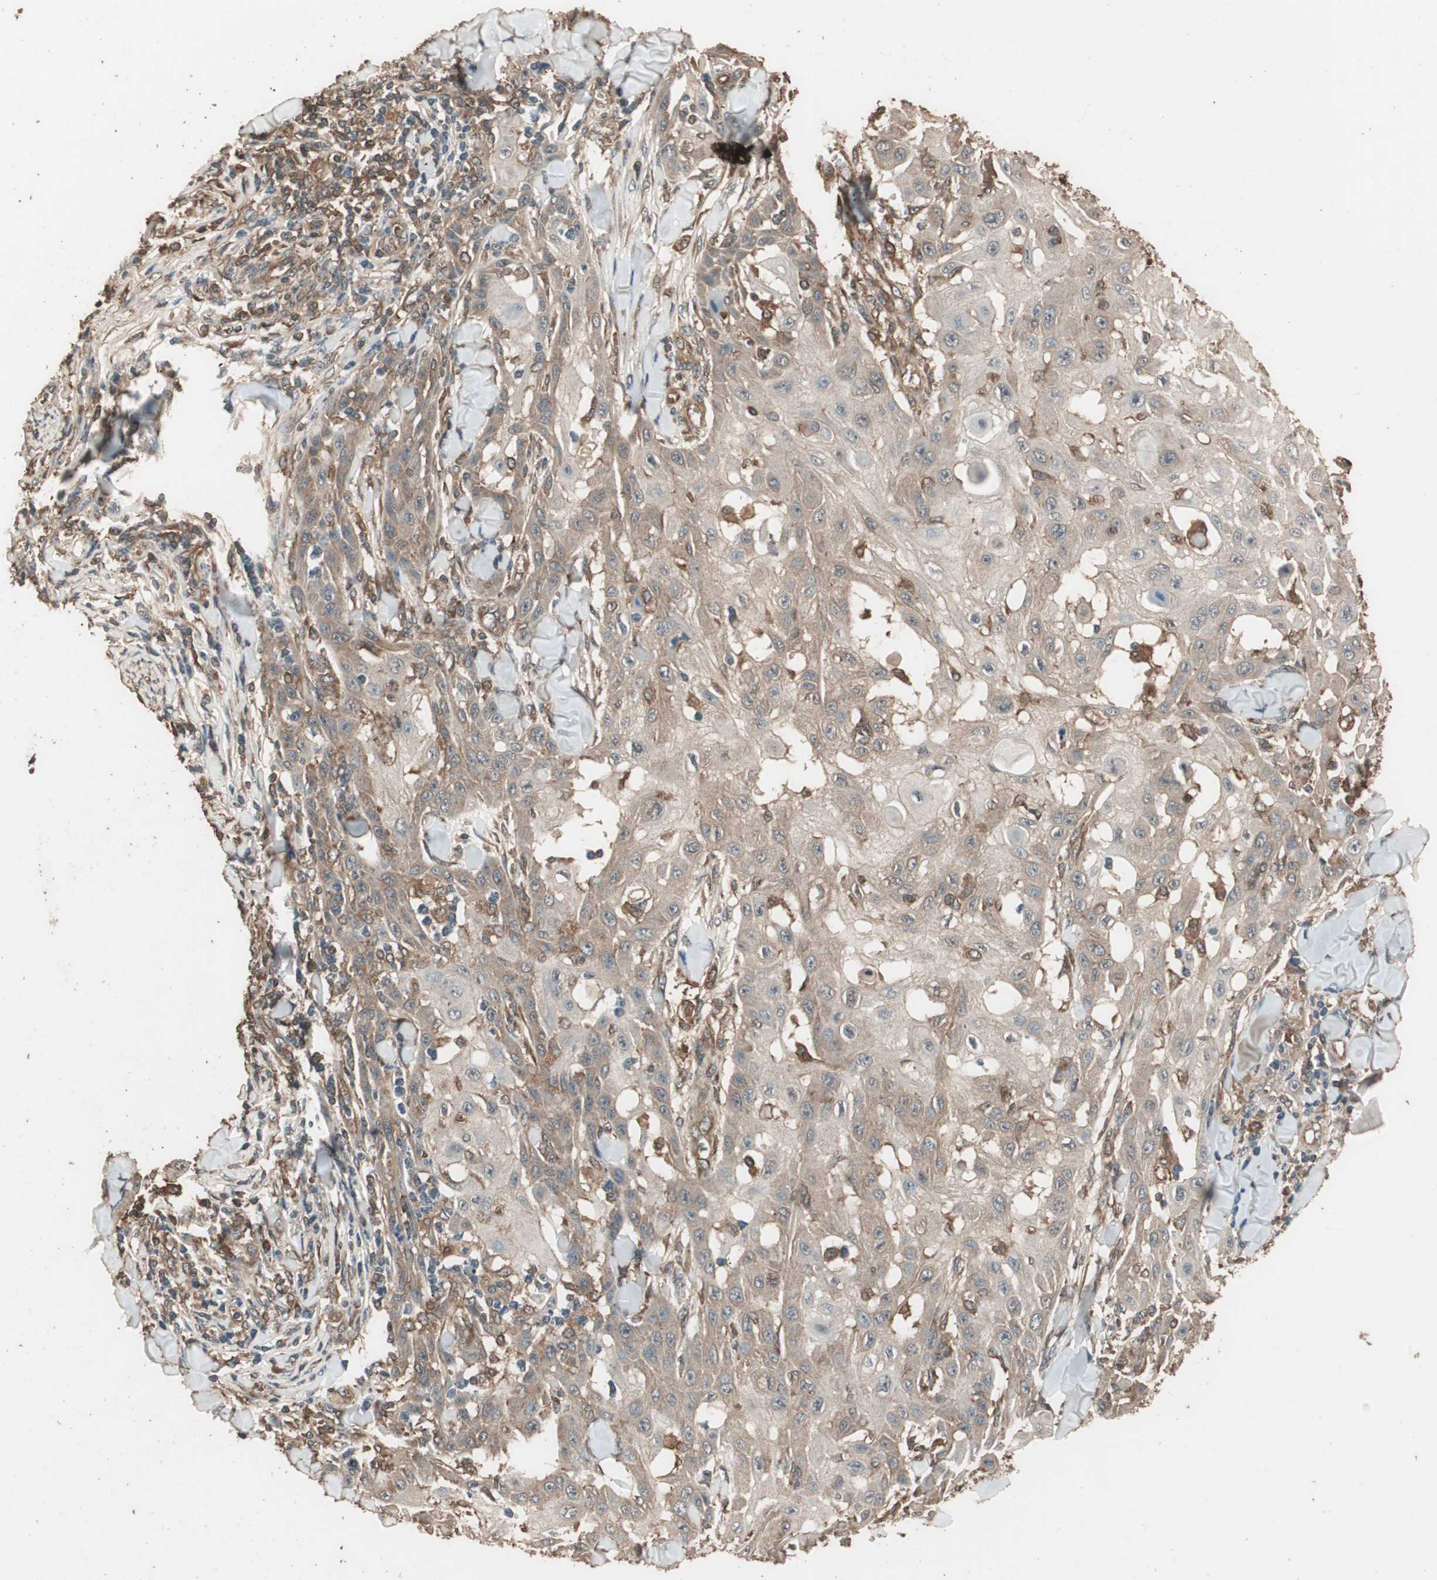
{"staining": {"intensity": "moderate", "quantity": ">75%", "location": "cytoplasmic/membranous"}, "tissue": "skin cancer", "cell_type": "Tumor cells", "image_type": "cancer", "snomed": [{"axis": "morphology", "description": "Squamous cell carcinoma, NOS"}, {"axis": "topography", "description": "Skin"}], "caption": "Immunohistochemistry of skin squamous cell carcinoma shows medium levels of moderate cytoplasmic/membranous expression in approximately >75% of tumor cells. (DAB IHC, brown staining for protein, blue staining for nuclei).", "gene": "CCN4", "patient": {"sex": "male", "age": 24}}